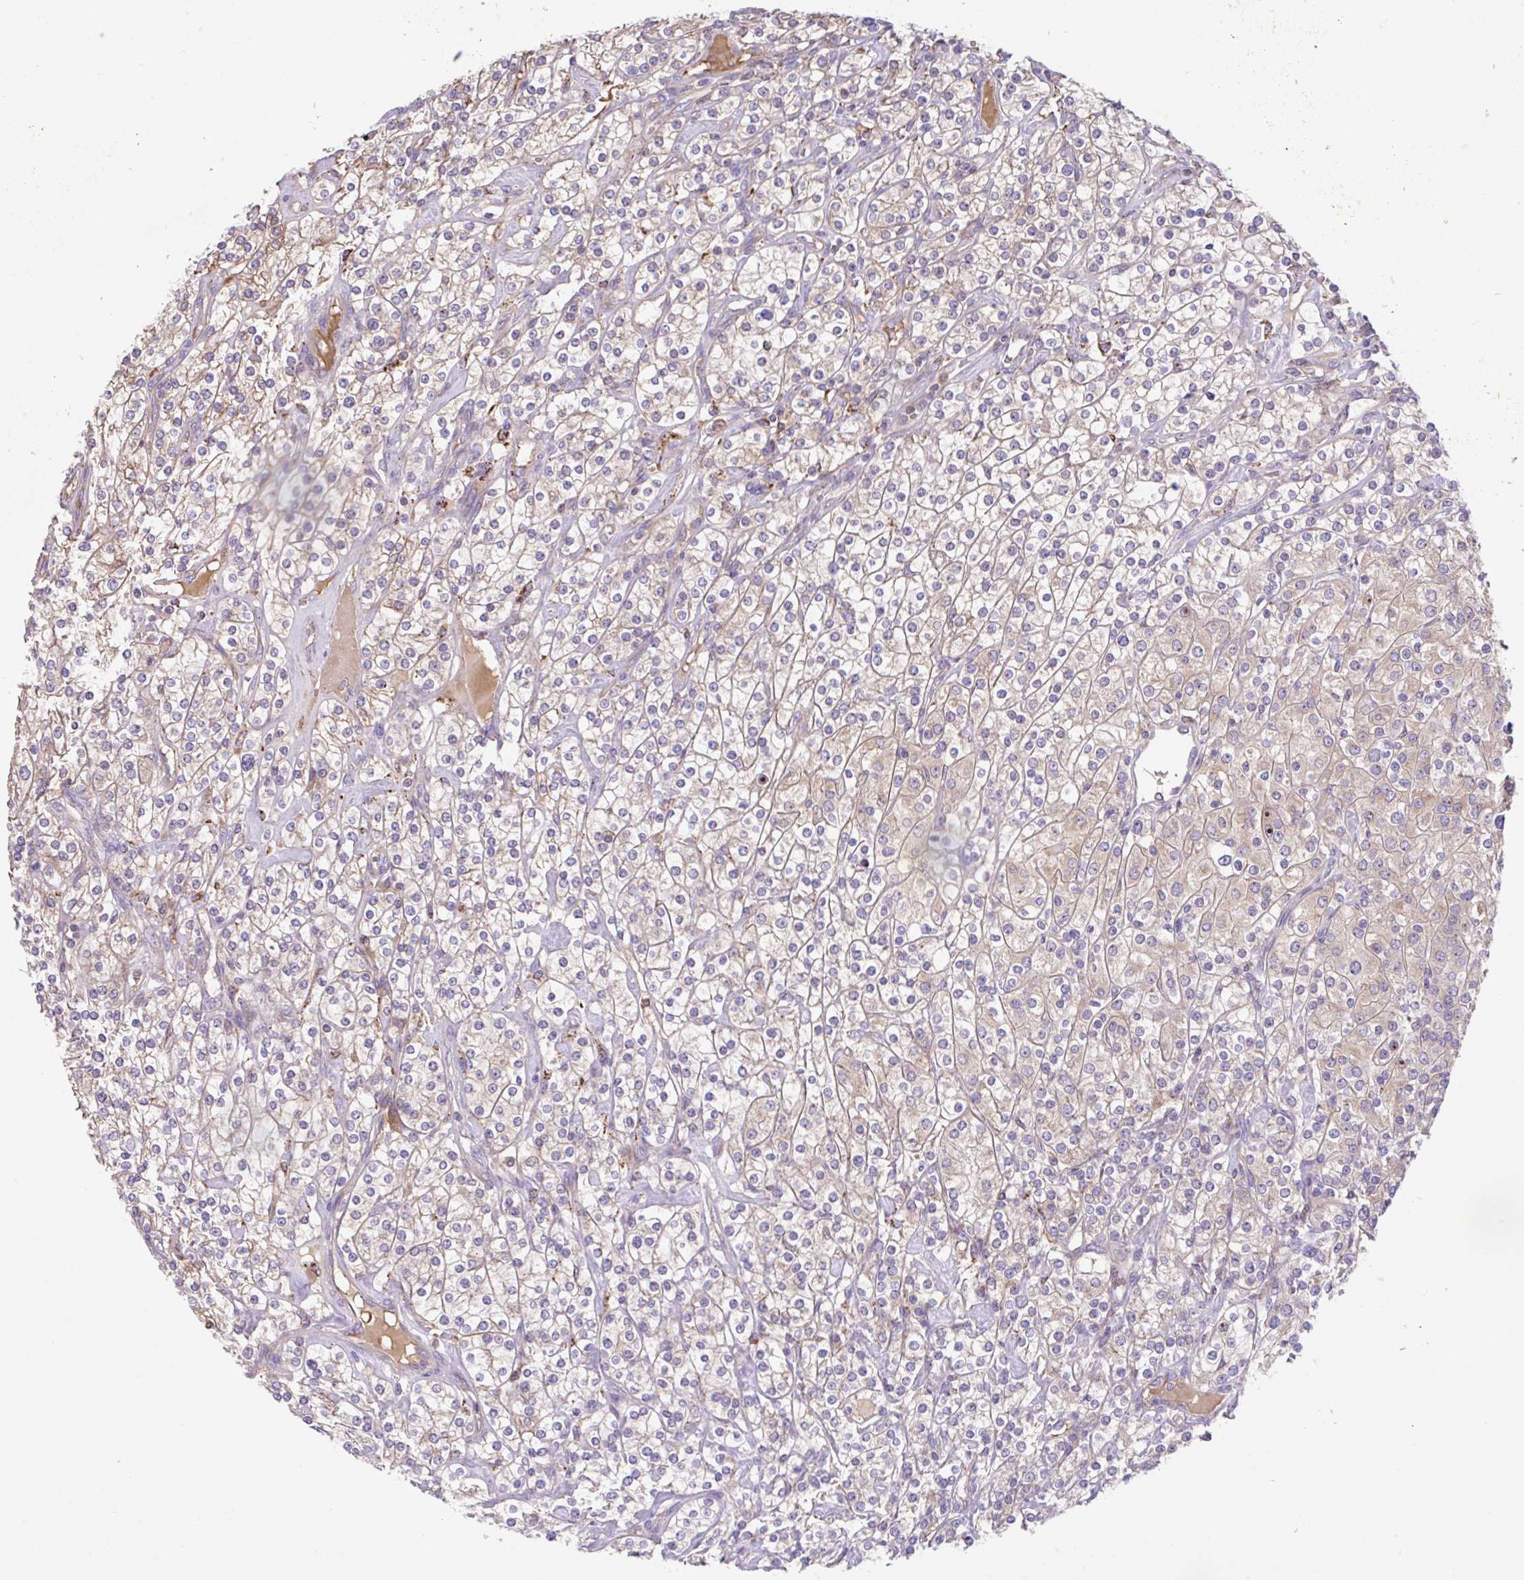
{"staining": {"intensity": "weak", "quantity": ">75%", "location": "cytoplasmic/membranous"}, "tissue": "renal cancer", "cell_type": "Tumor cells", "image_type": "cancer", "snomed": [{"axis": "morphology", "description": "Adenocarcinoma, NOS"}, {"axis": "topography", "description": "Kidney"}], "caption": "An image of human renal cancer (adenocarcinoma) stained for a protein shows weak cytoplasmic/membranous brown staining in tumor cells.", "gene": "RALBP1", "patient": {"sex": "male", "age": 77}}